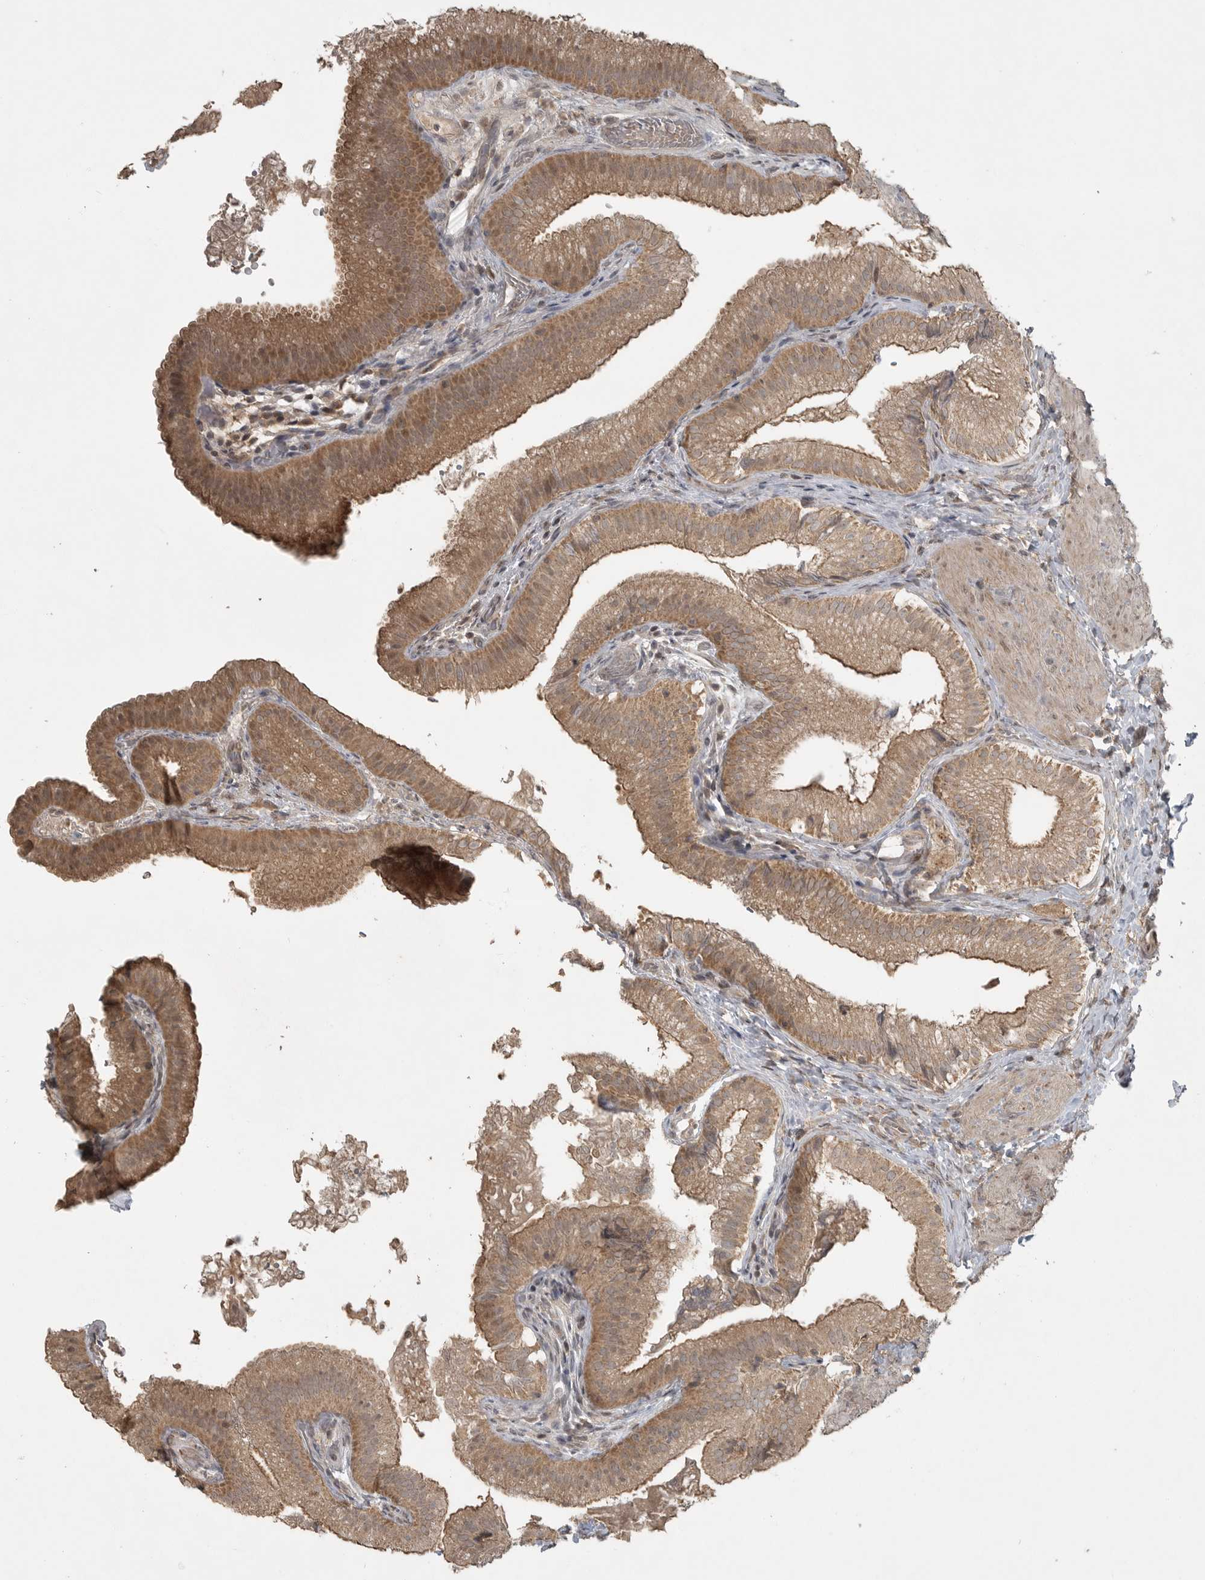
{"staining": {"intensity": "moderate", "quantity": "25%-75%", "location": "cytoplasmic/membranous"}, "tissue": "gallbladder", "cell_type": "Glandular cells", "image_type": "normal", "snomed": [{"axis": "morphology", "description": "Normal tissue, NOS"}, {"axis": "topography", "description": "Gallbladder"}], "caption": "Benign gallbladder demonstrates moderate cytoplasmic/membranous positivity in approximately 25%-75% of glandular cells, visualized by immunohistochemistry. The staining is performed using DAB (3,3'-diaminobenzidine) brown chromogen to label protein expression. The nuclei are counter-stained blue using hematoxylin.", "gene": "LLGL1", "patient": {"sex": "female", "age": 30}}